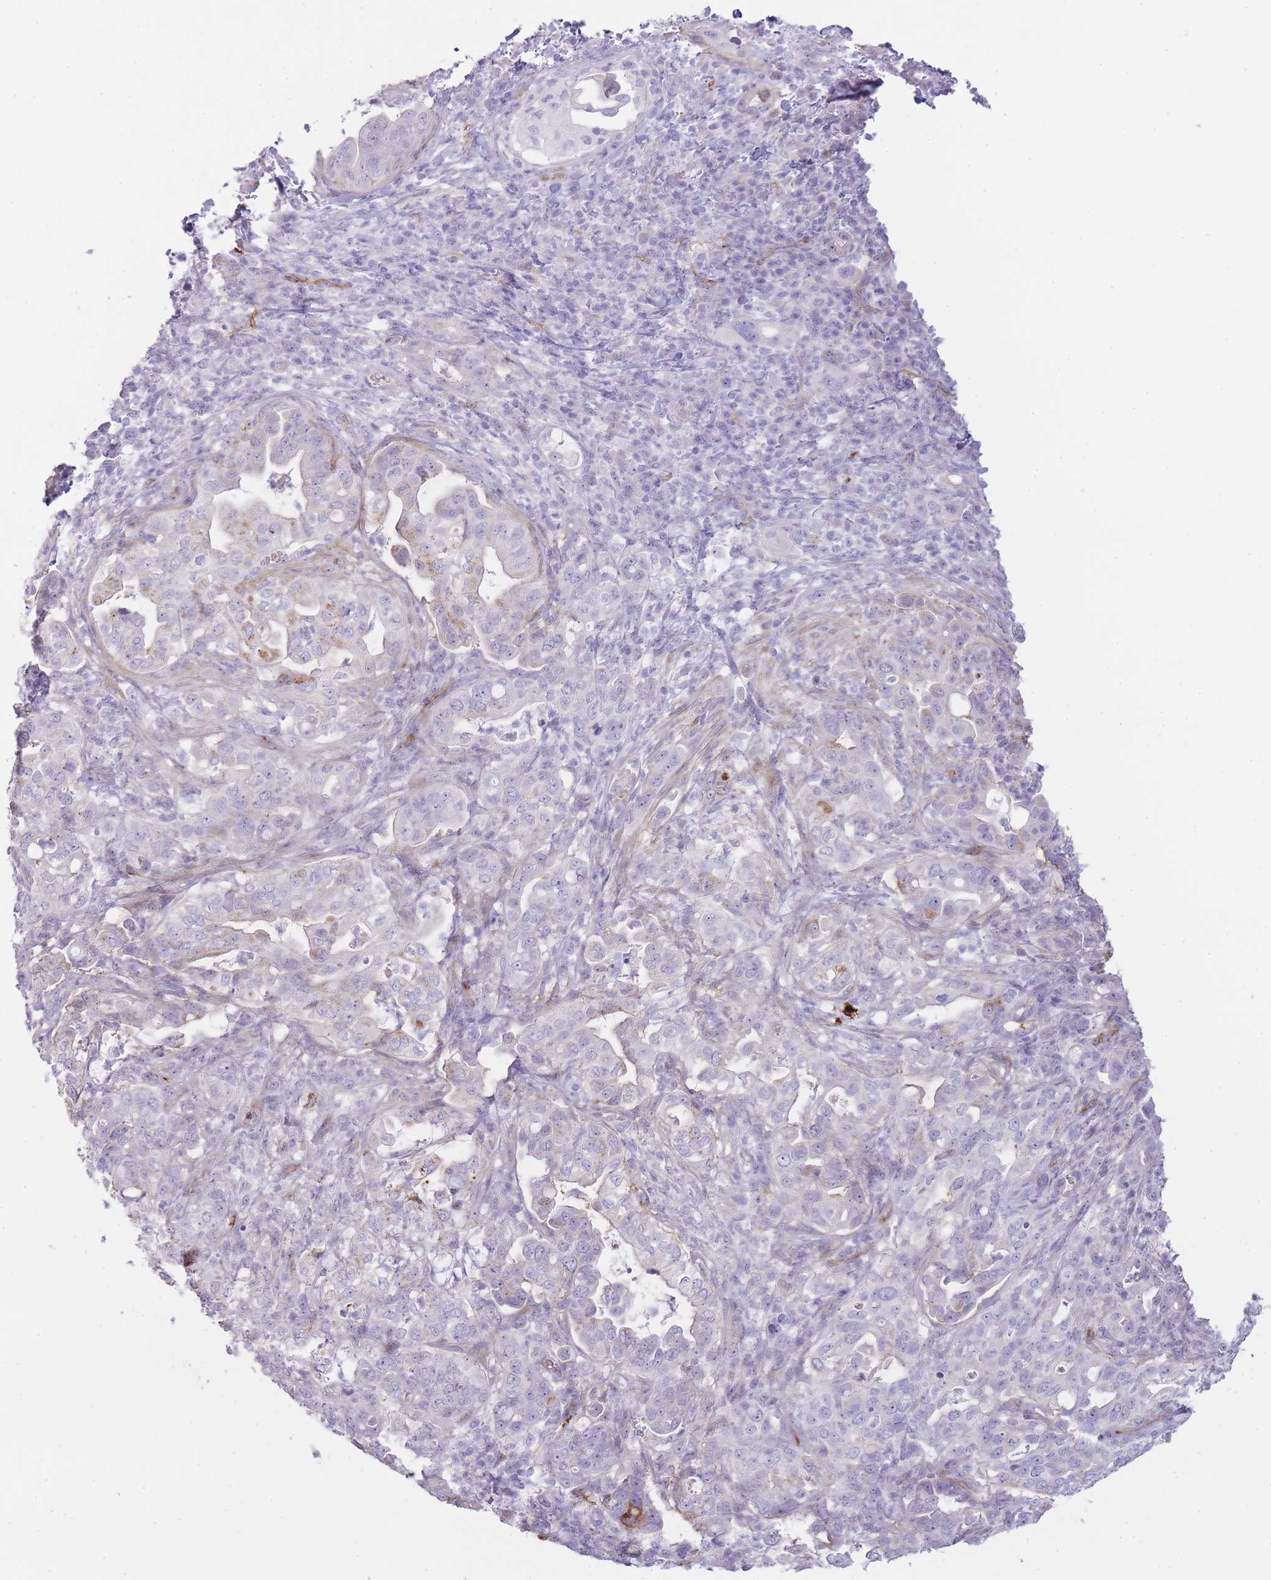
{"staining": {"intensity": "weak", "quantity": "<25%", "location": "cytoplasmic/membranous"}, "tissue": "pancreatic cancer", "cell_type": "Tumor cells", "image_type": "cancer", "snomed": [{"axis": "morphology", "description": "Normal tissue, NOS"}, {"axis": "morphology", "description": "Adenocarcinoma, NOS"}, {"axis": "topography", "description": "Lymph node"}, {"axis": "topography", "description": "Pancreas"}], "caption": "High power microscopy image of an immunohistochemistry (IHC) micrograph of pancreatic adenocarcinoma, revealing no significant positivity in tumor cells. The staining was performed using DAB (3,3'-diaminobenzidine) to visualize the protein expression in brown, while the nuclei were stained in blue with hematoxylin (Magnification: 20x).", "gene": "UTP14A", "patient": {"sex": "female", "age": 67}}